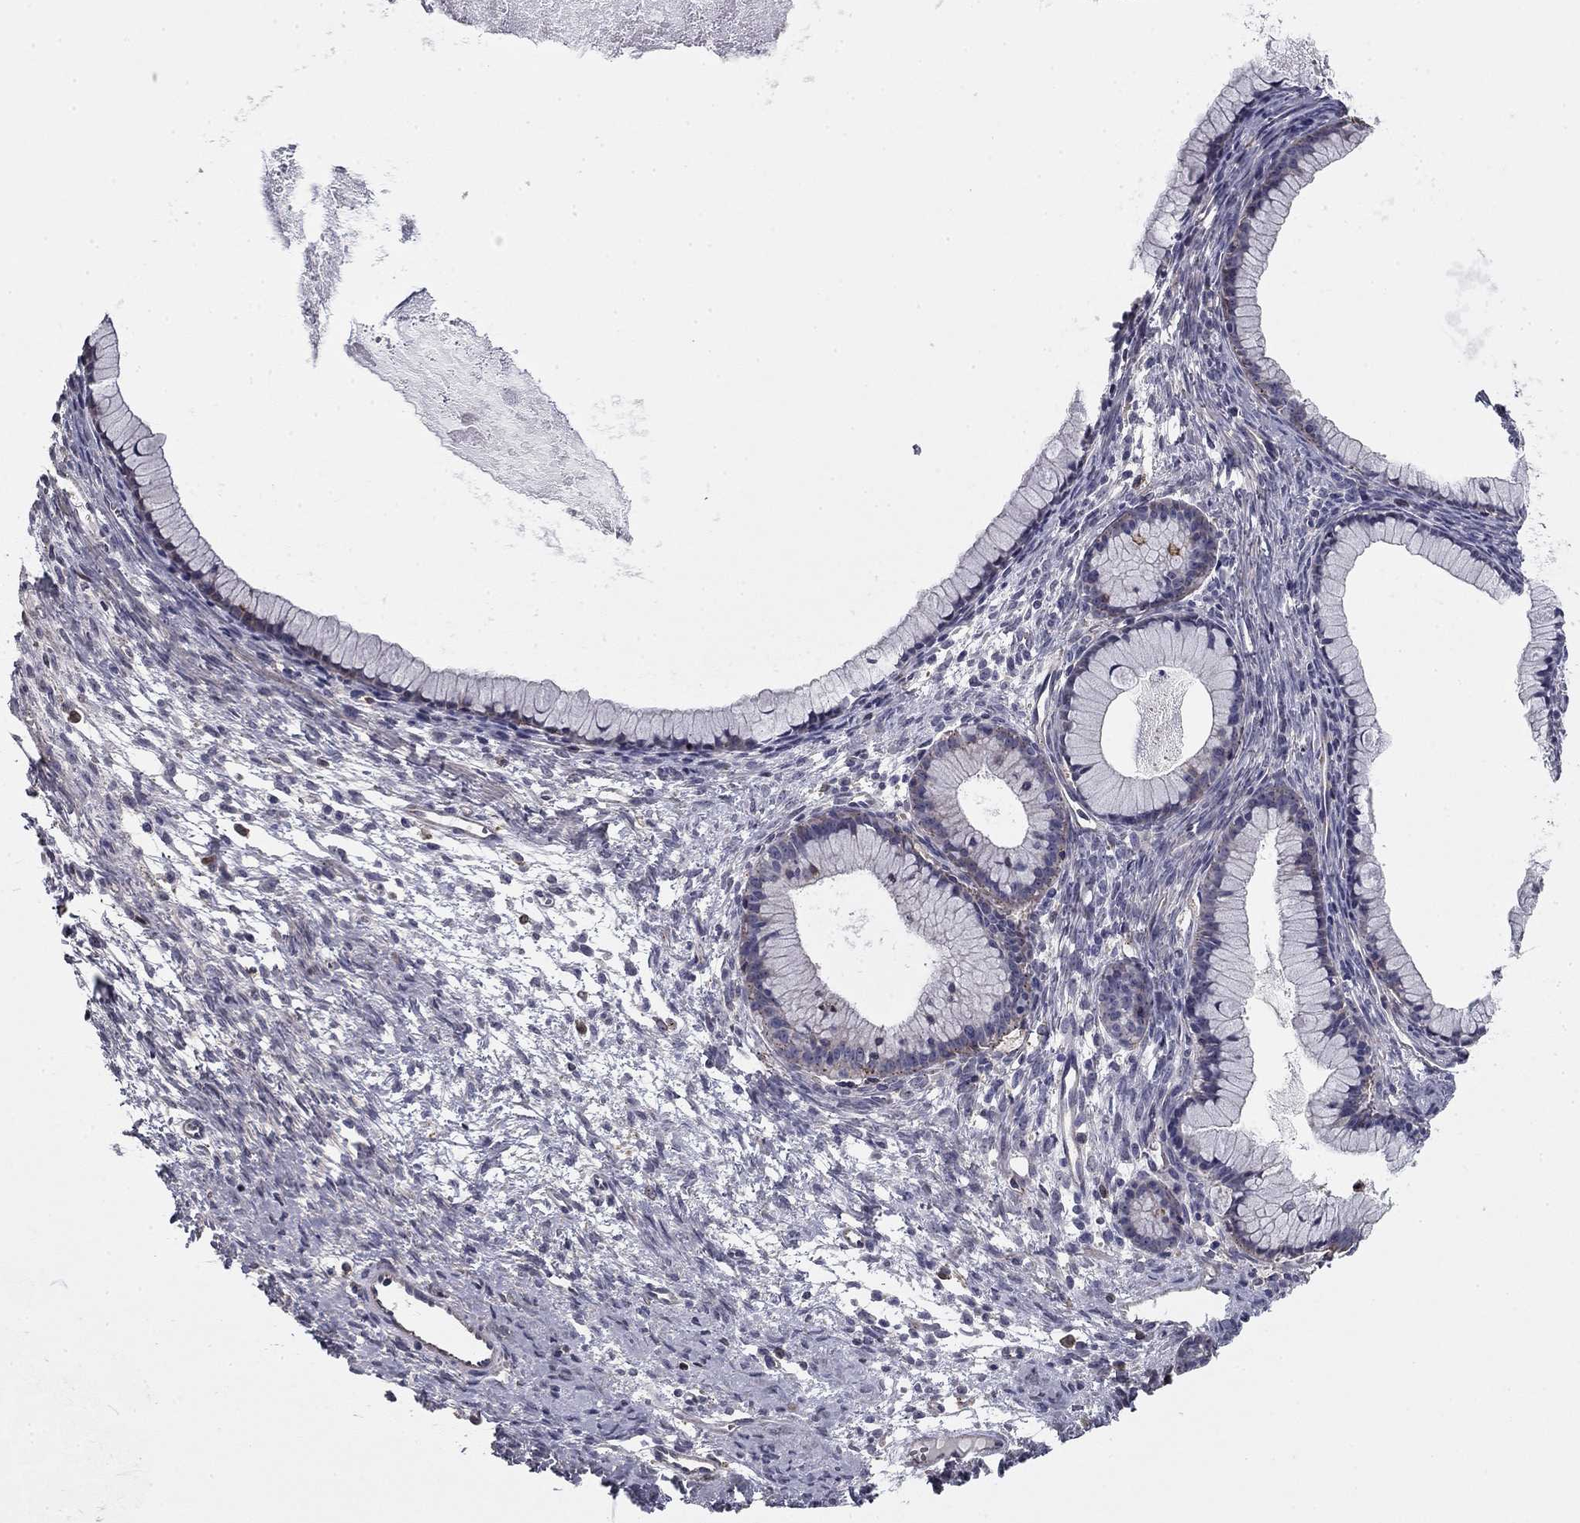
{"staining": {"intensity": "negative", "quantity": "none", "location": "none"}, "tissue": "ovarian cancer", "cell_type": "Tumor cells", "image_type": "cancer", "snomed": [{"axis": "morphology", "description": "Cystadenocarcinoma, mucinous, NOS"}, {"axis": "topography", "description": "Ovary"}], "caption": "There is no significant positivity in tumor cells of ovarian cancer (mucinous cystadenocarcinoma). (DAB (3,3'-diaminobenzidine) immunohistochemistry, high magnification).", "gene": "PLCB2", "patient": {"sex": "female", "age": 41}}